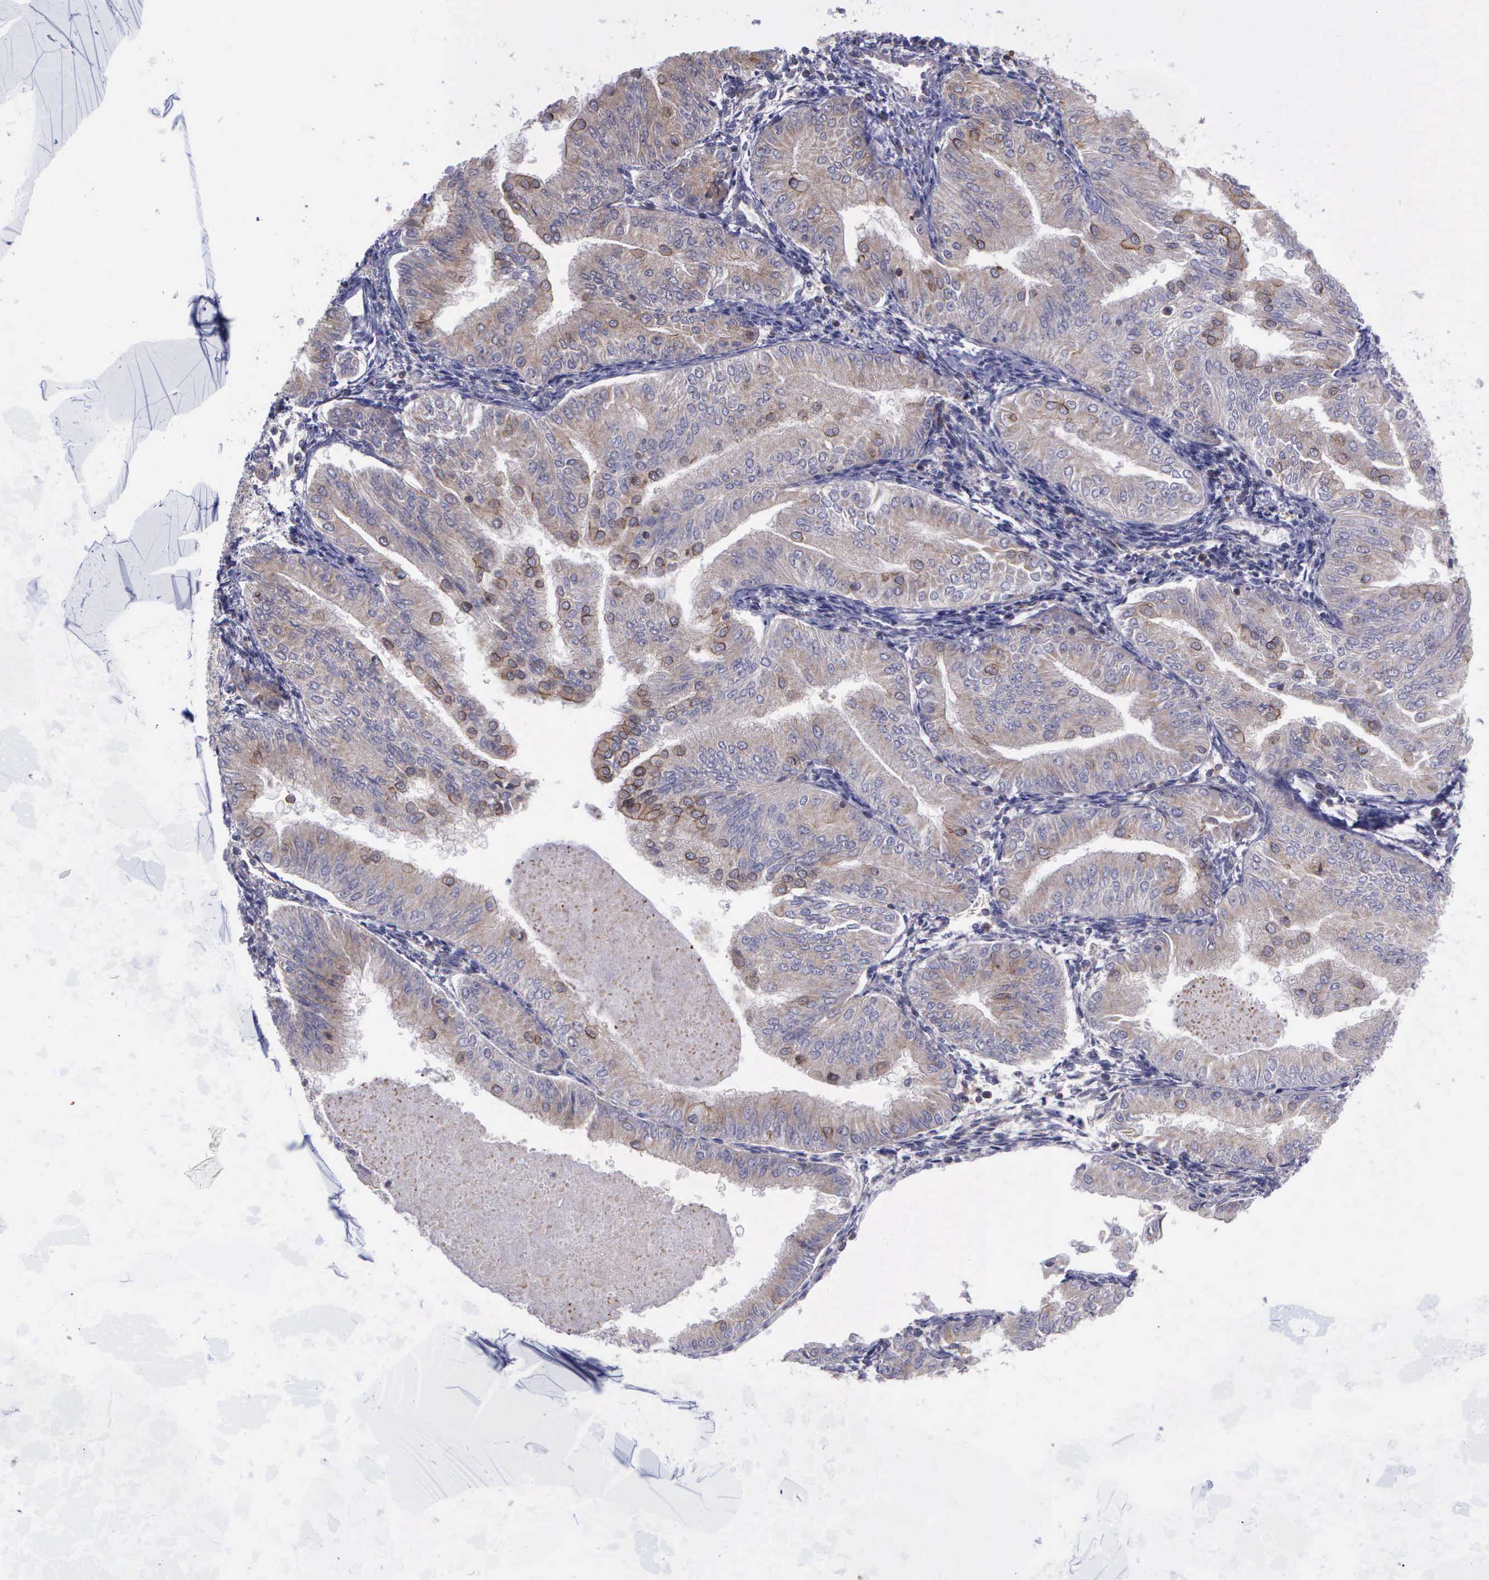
{"staining": {"intensity": "moderate", "quantity": "<25%", "location": "cytoplasmic/membranous"}, "tissue": "endometrial cancer", "cell_type": "Tumor cells", "image_type": "cancer", "snomed": [{"axis": "morphology", "description": "Adenocarcinoma, NOS"}, {"axis": "topography", "description": "Endometrium"}], "caption": "Immunohistochemistry (IHC) micrograph of human endometrial adenocarcinoma stained for a protein (brown), which exhibits low levels of moderate cytoplasmic/membranous staining in approximately <25% of tumor cells.", "gene": "MICAL3", "patient": {"sex": "female", "age": 53}}